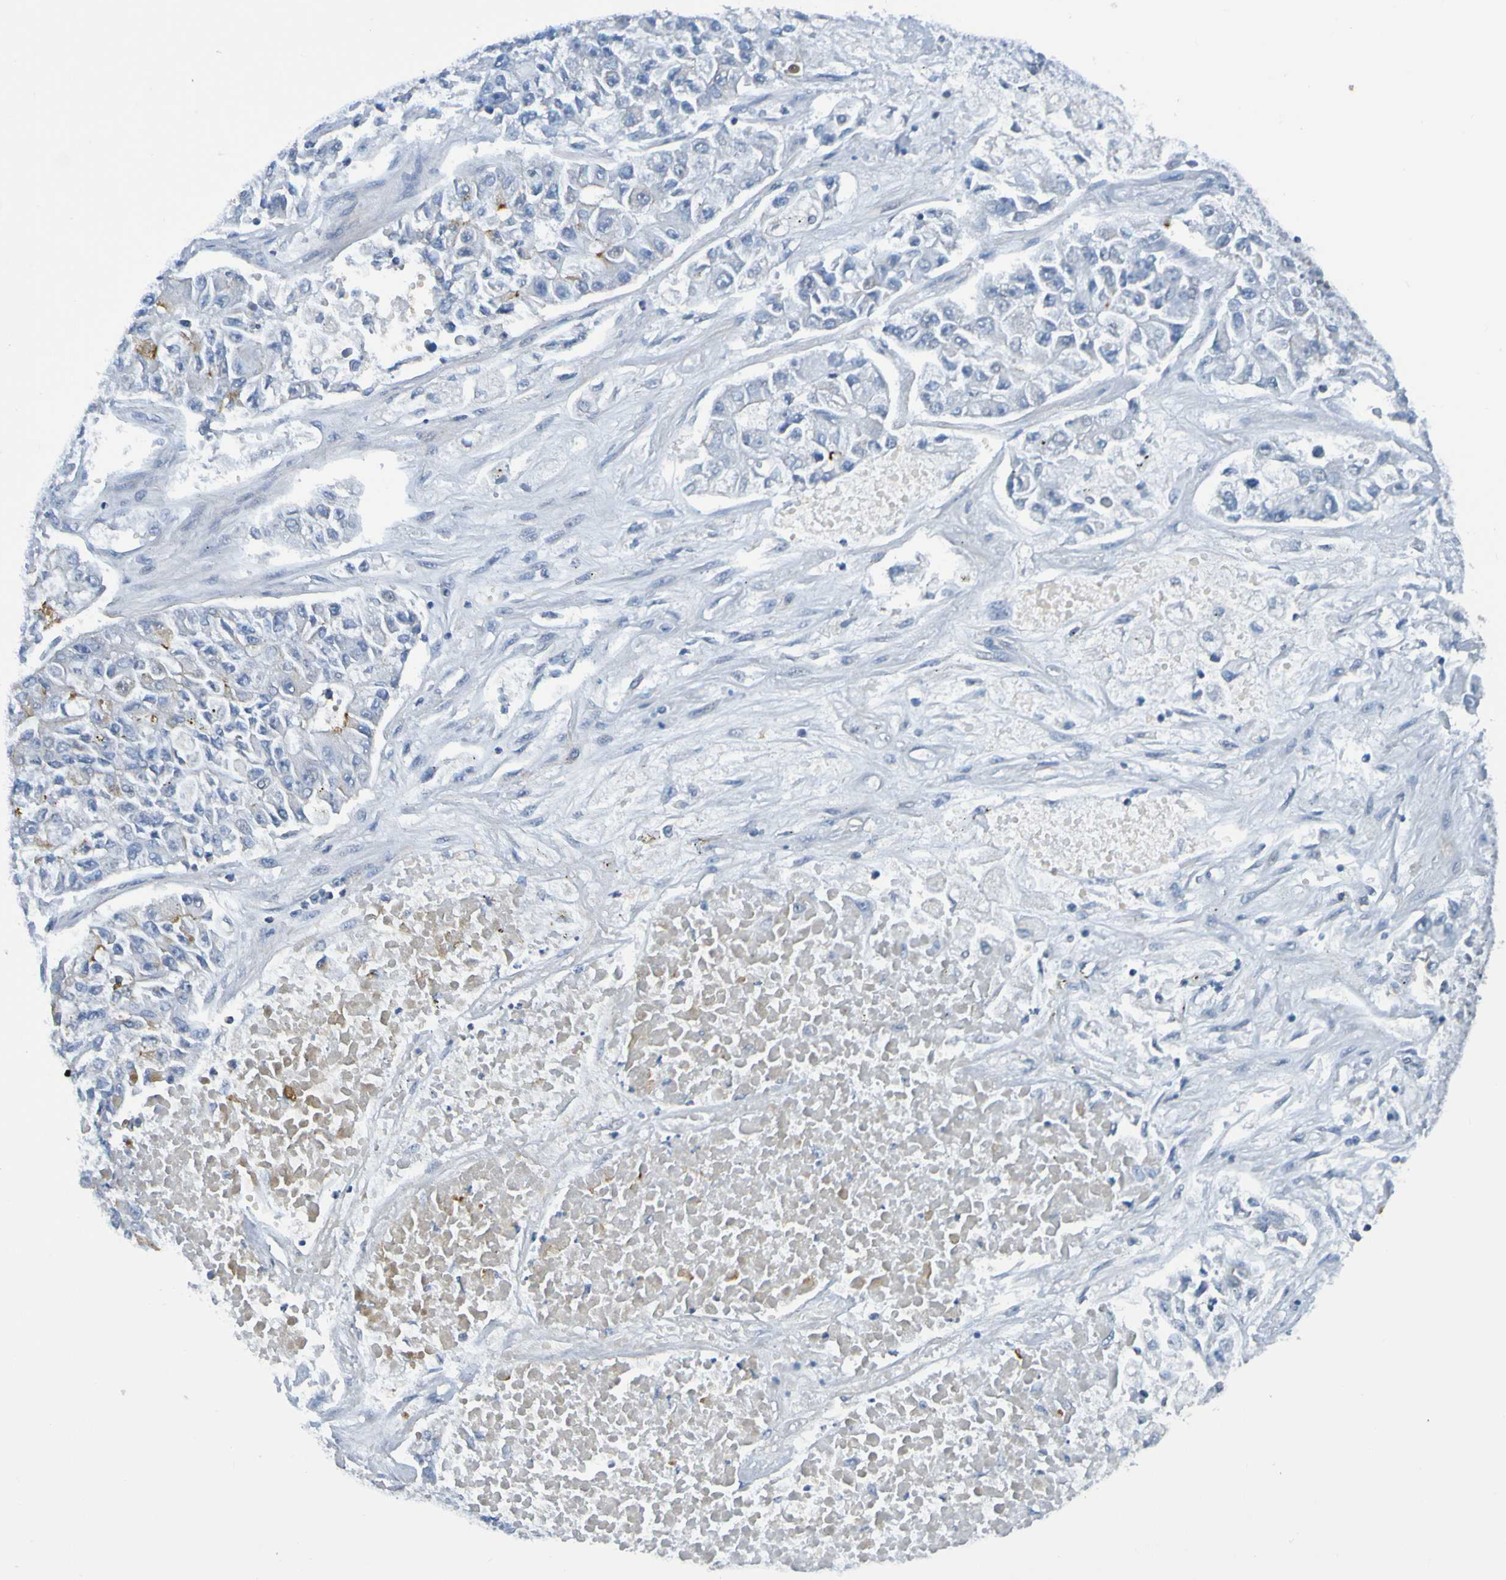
{"staining": {"intensity": "moderate", "quantity": "<25%", "location": "cytoplasmic/membranous"}, "tissue": "lung cancer", "cell_type": "Tumor cells", "image_type": "cancer", "snomed": [{"axis": "morphology", "description": "Adenocarcinoma, NOS"}, {"axis": "topography", "description": "Lung"}], "caption": "Lung cancer stained with DAB (3,3'-diaminobenzidine) IHC shows low levels of moderate cytoplasmic/membranous positivity in approximately <25% of tumor cells.", "gene": "IL10", "patient": {"sex": "male", "age": 49}}